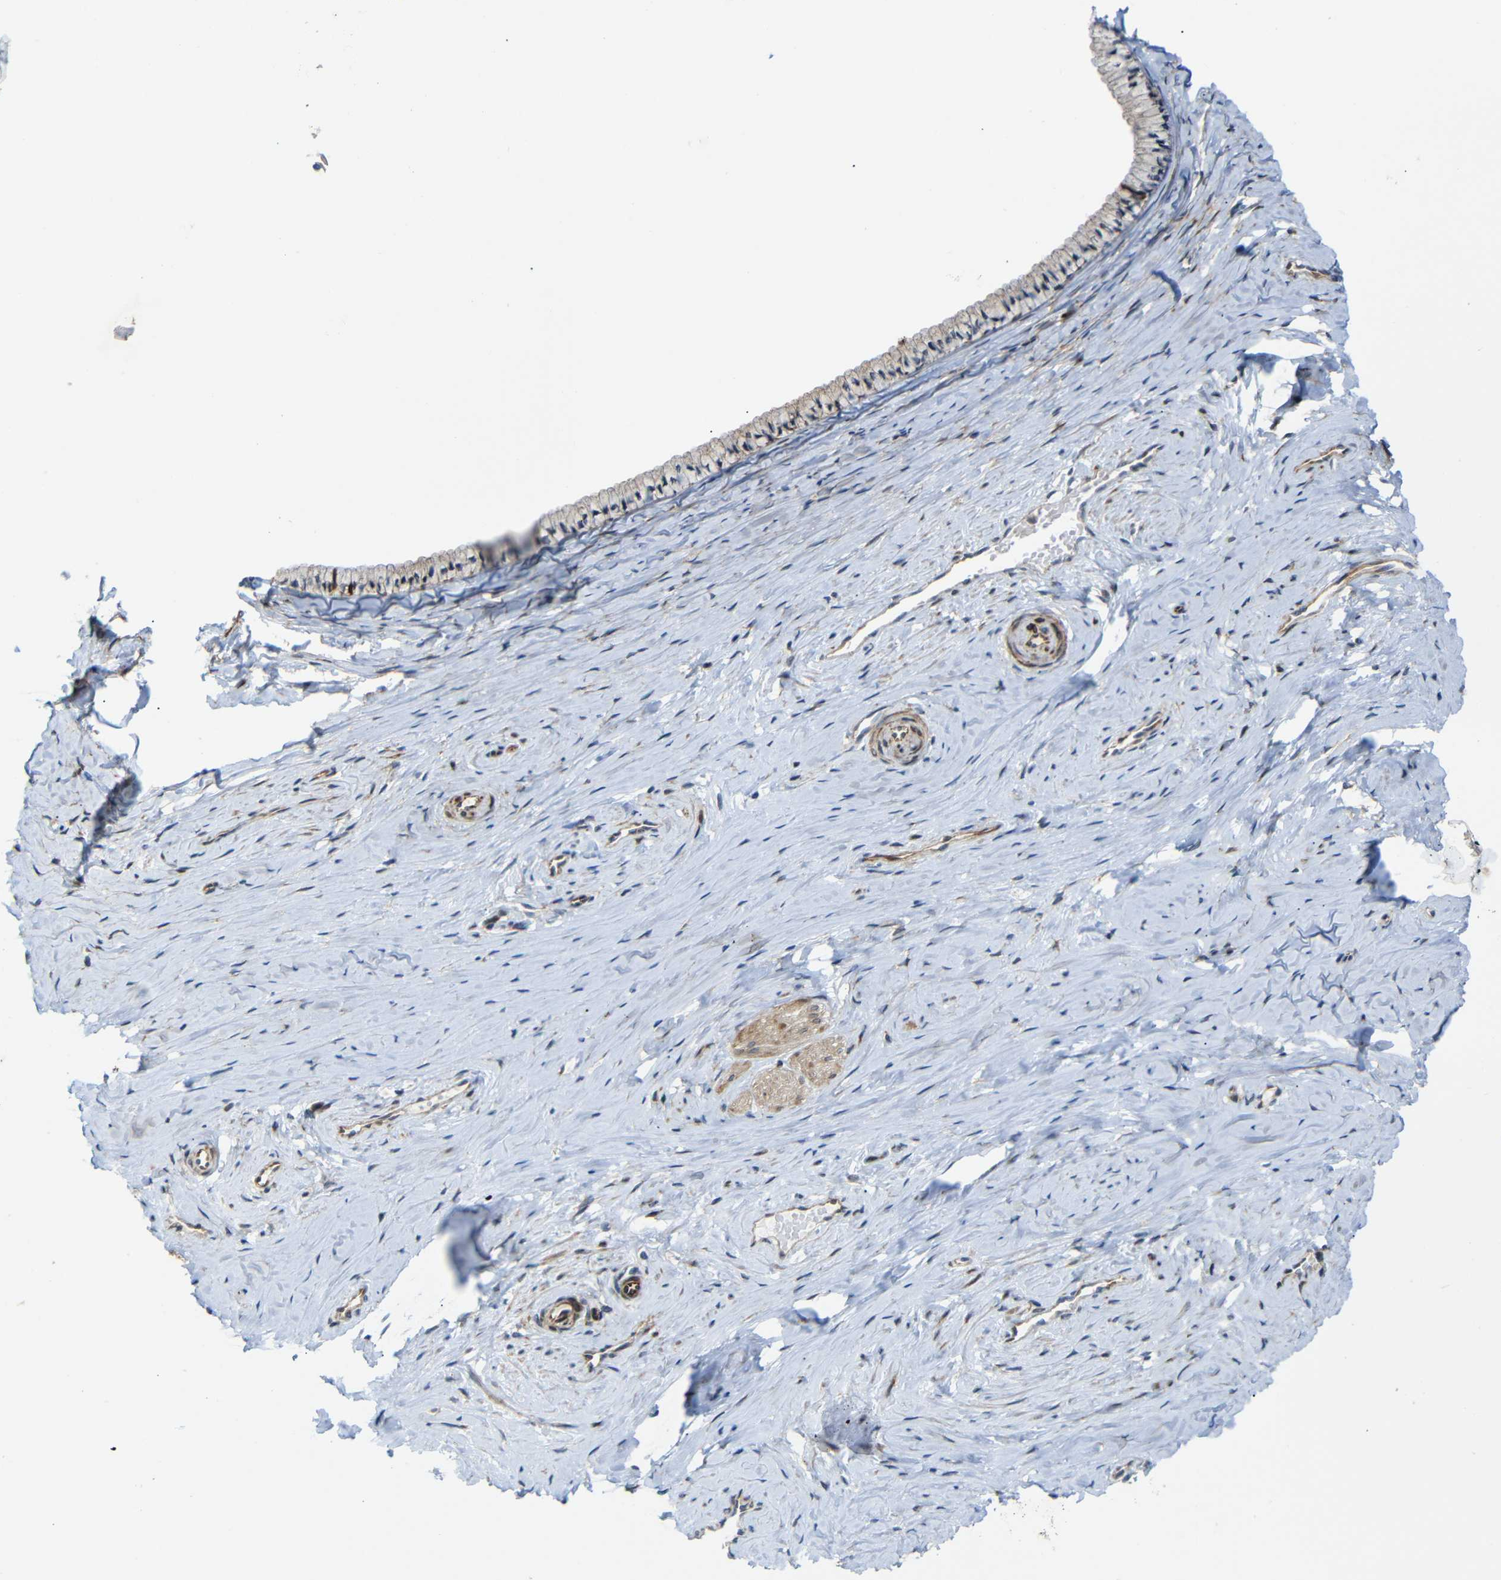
{"staining": {"intensity": "weak", "quantity": ">75%", "location": "cytoplasmic/membranous"}, "tissue": "cervix", "cell_type": "Glandular cells", "image_type": "normal", "snomed": [{"axis": "morphology", "description": "Normal tissue, NOS"}, {"axis": "topography", "description": "Cervix"}], "caption": "IHC histopathology image of benign cervix stained for a protein (brown), which demonstrates low levels of weak cytoplasmic/membranous expression in approximately >75% of glandular cells.", "gene": "P3H2", "patient": {"sex": "female", "age": 39}}